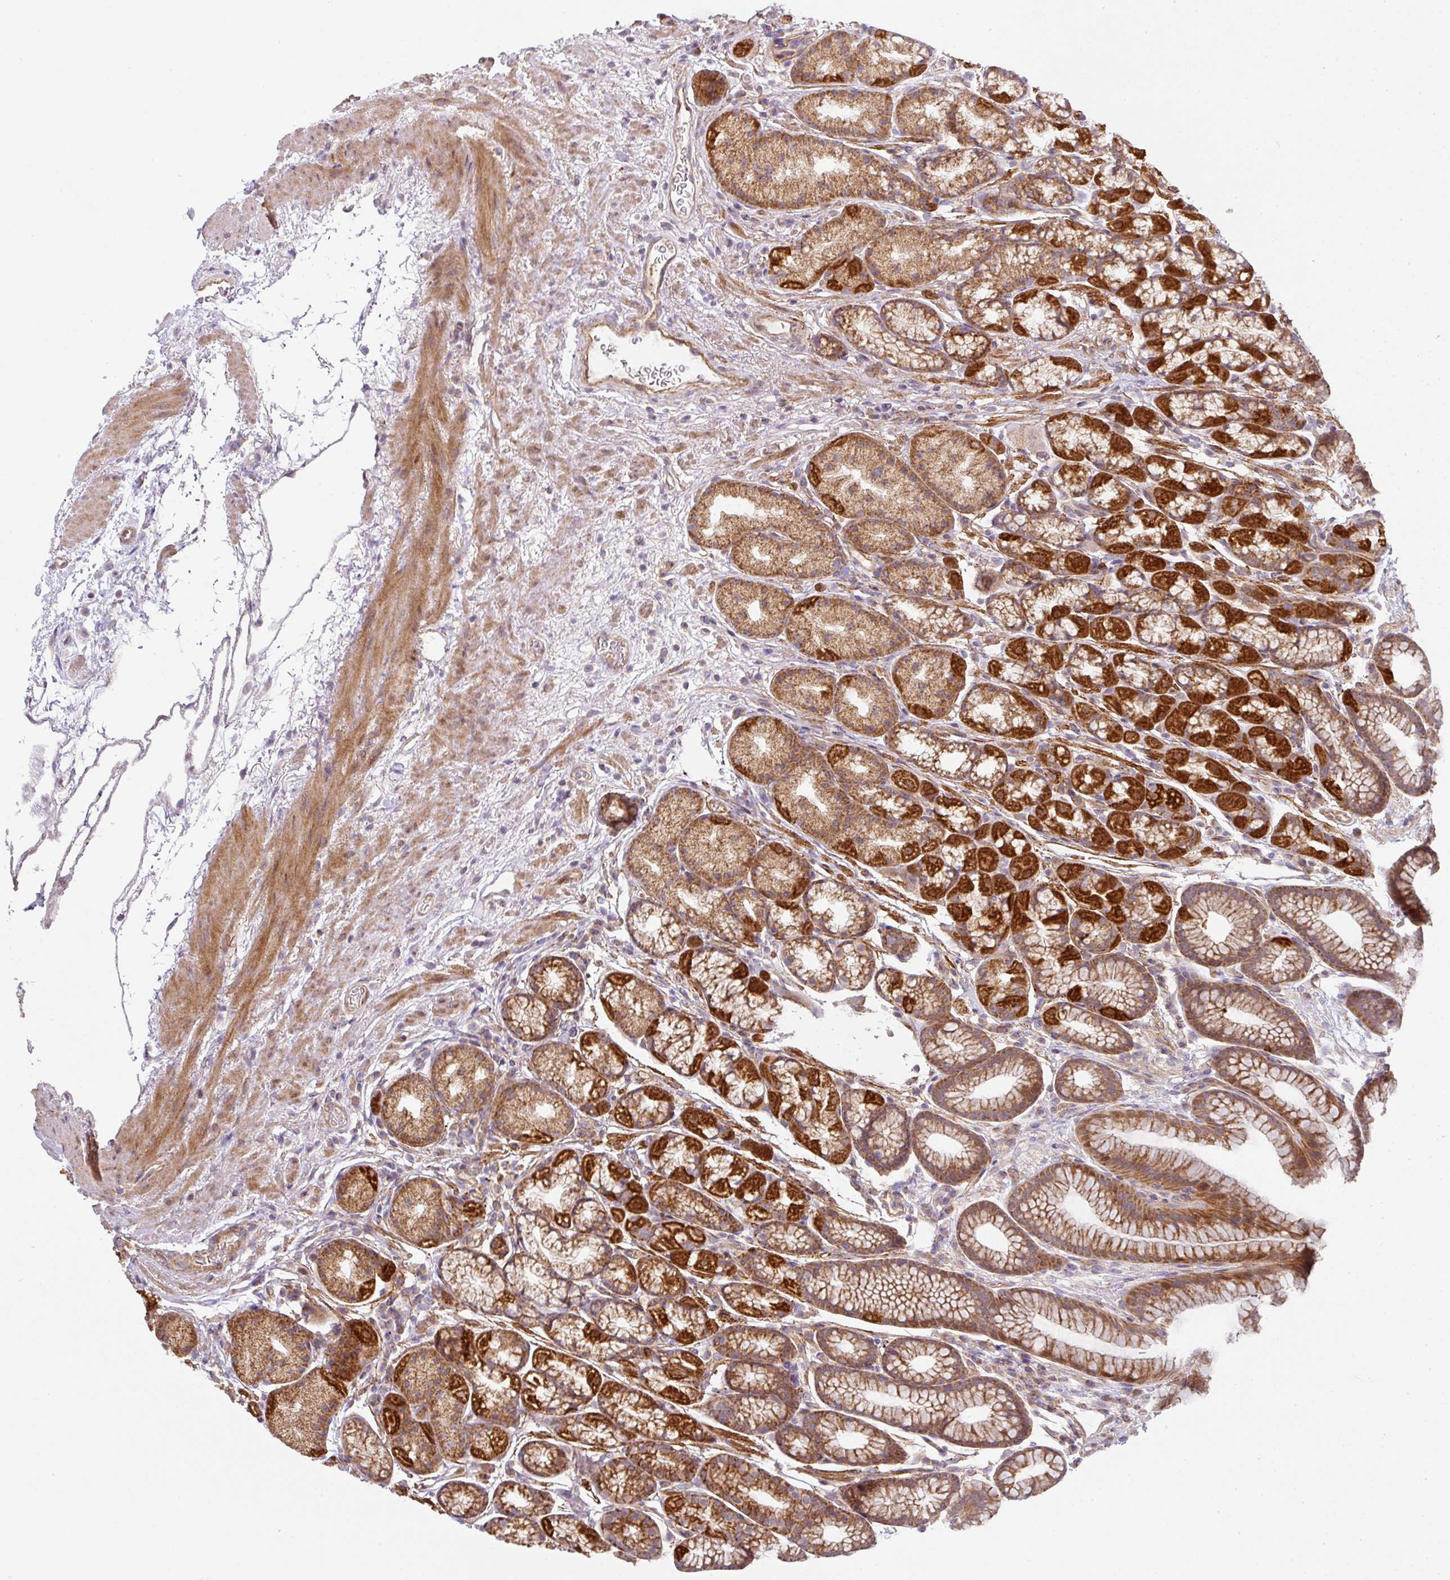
{"staining": {"intensity": "strong", "quantity": "25%-75%", "location": "cytoplasmic/membranous"}, "tissue": "stomach", "cell_type": "Glandular cells", "image_type": "normal", "snomed": [{"axis": "morphology", "description": "Normal tissue, NOS"}, {"axis": "topography", "description": "Stomach, lower"}], "caption": "The histopathology image demonstrates a brown stain indicating the presence of a protein in the cytoplasmic/membranous of glandular cells in stomach.", "gene": "STK35", "patient": {"sex": "male", "age": 67}}